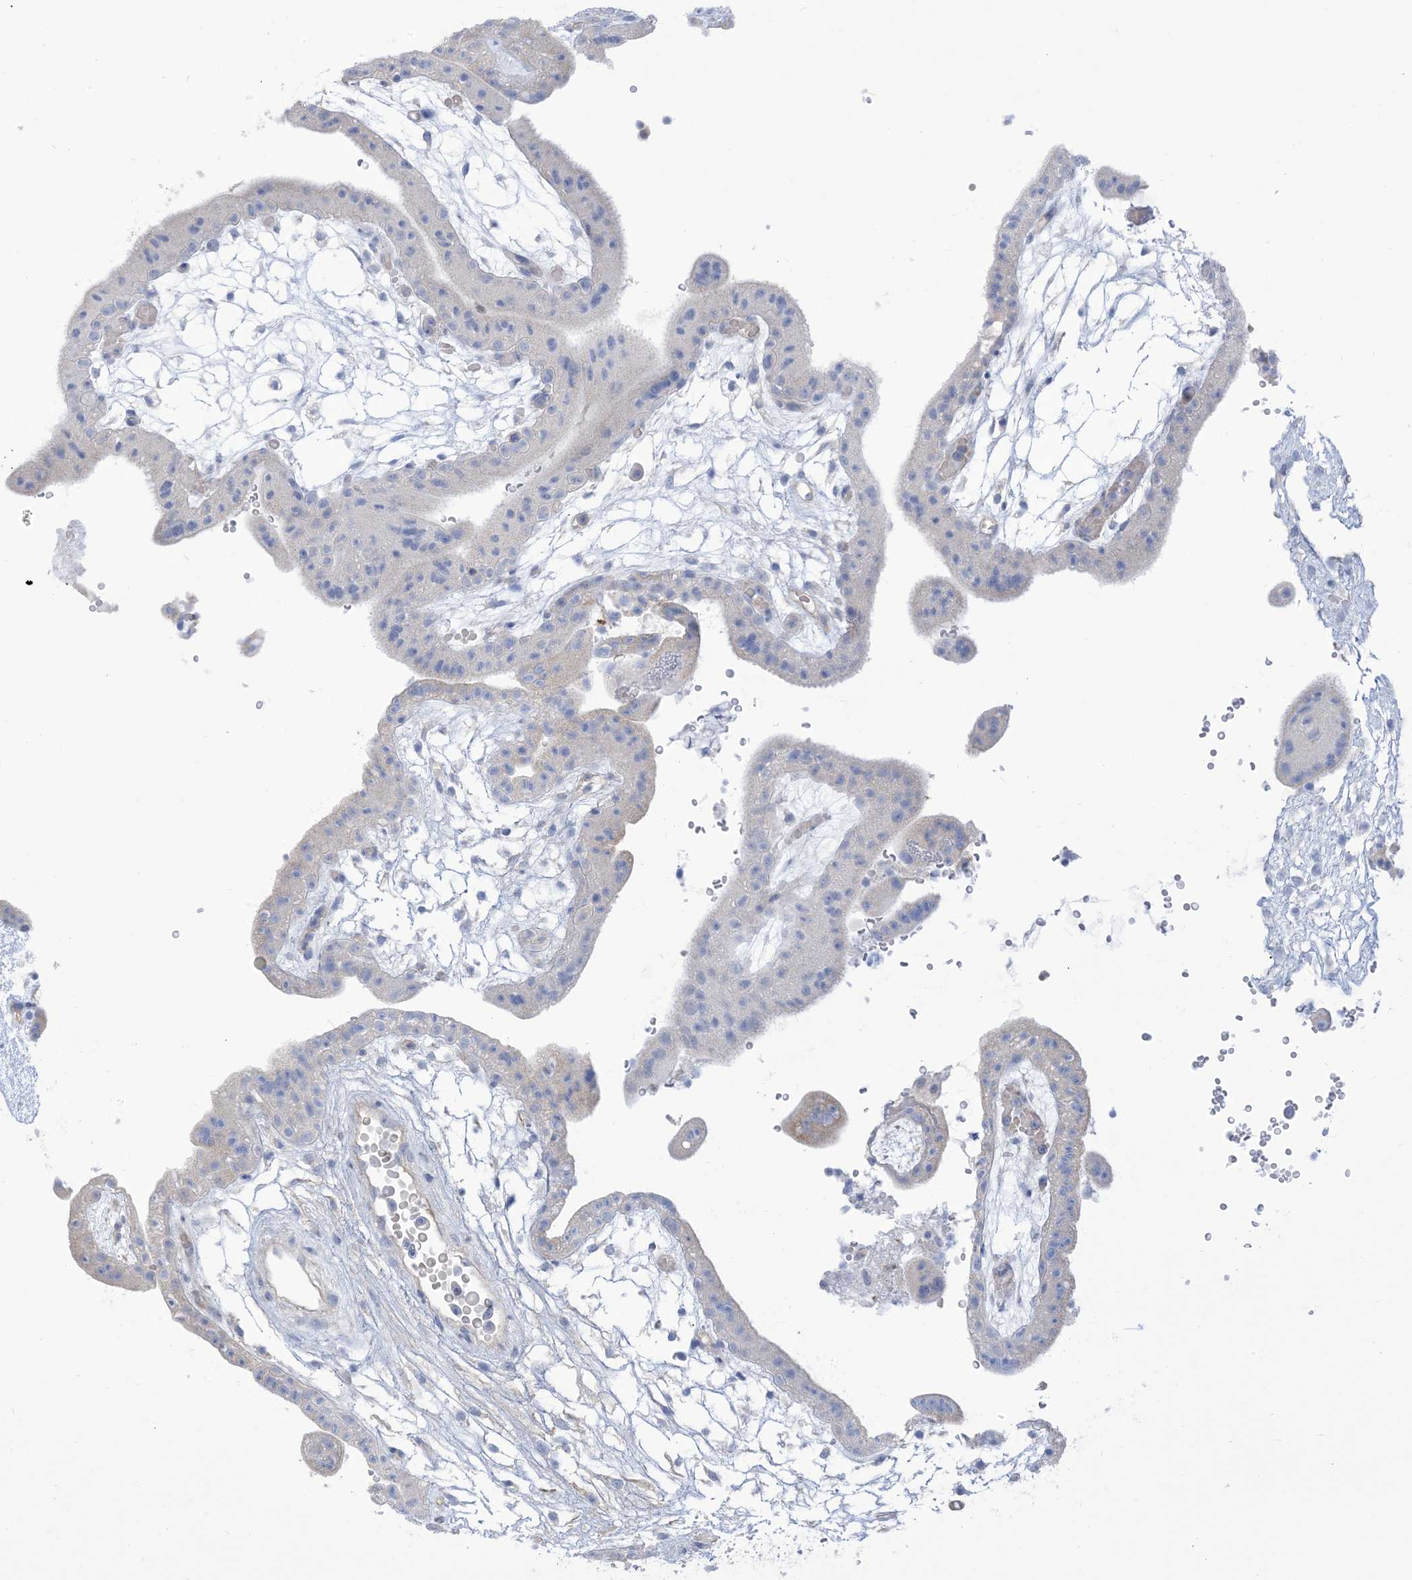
{"staining": {"intensity": "strong", "quantity": "<25%", "location": "nuclear"}, "tissue": "placenta", "cell_type": "Trophoblastic cells", "image_type": "normal", "snomed": [{"axis": "morphology", "description": "Normal tissue, NOS"}, {"axis": "topography", "description": "Placenta"}], "caption": "Immunohistochemistry (IHC) photomicrograph of unremarkable placenta stained for a protein (brown), which shows medium levels of strong nuclear positivity in about <25% of trophoblastic cells.", "gene": "MTHFD2L", "patient": {"sex": "female", "age": 18}}